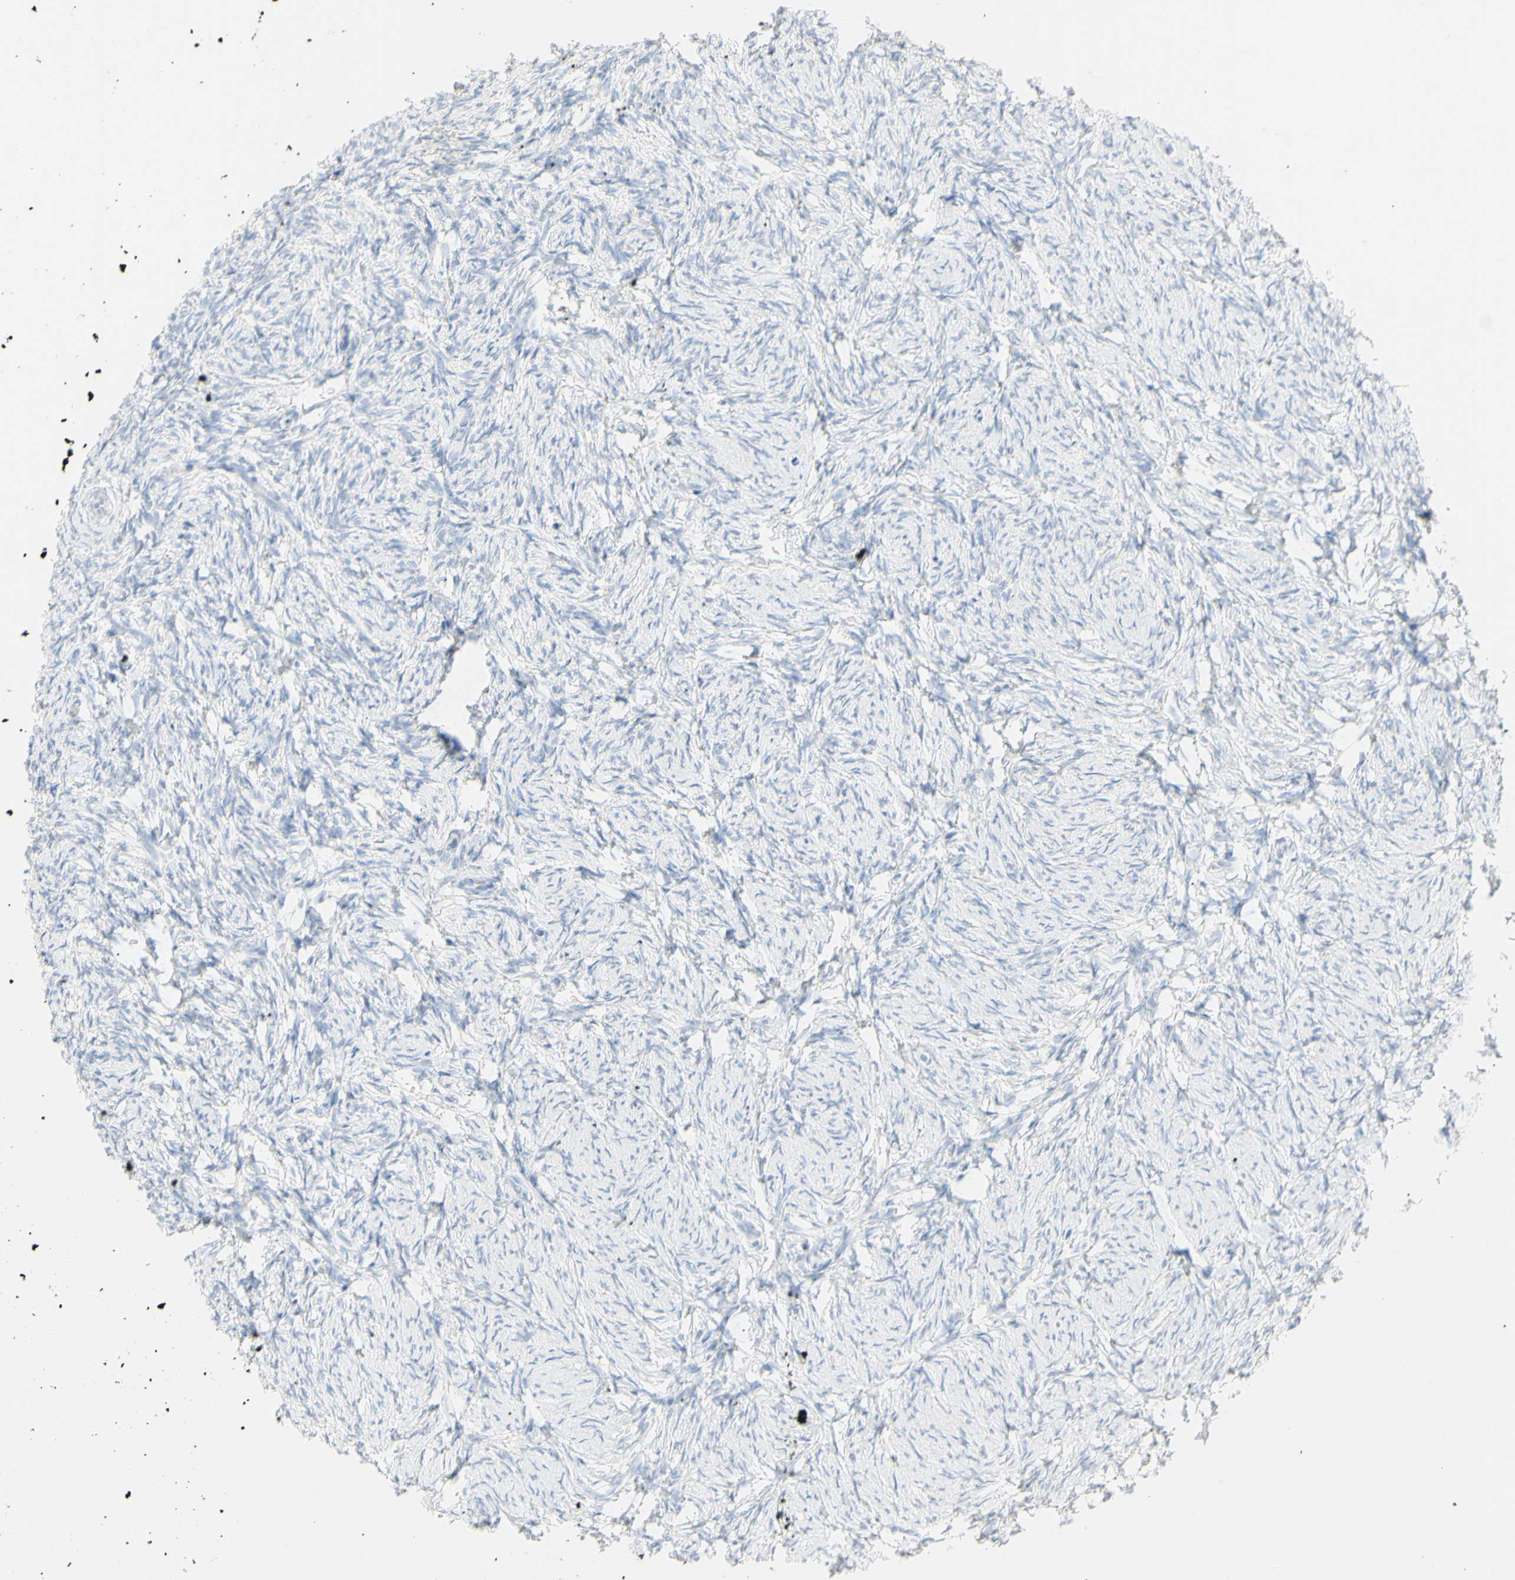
{"staining": {"intensity": "negative", "quantity": "none", "location": "none"}, "tissue": "ovary", "cell_type": "Ovarian stroma cells", "image_type": "normal", "snomed": [{"axis": "morphology", "description": "Normal tissue, NOS"}, {"axis": "topography", "description": "Ovary"}], "caption": "Ovarian stroma cells are negative for brown protein staining in unremarkable ovary.", "gene": "B4GALNT3", "patient": {"sex": "female", "age": 60}}